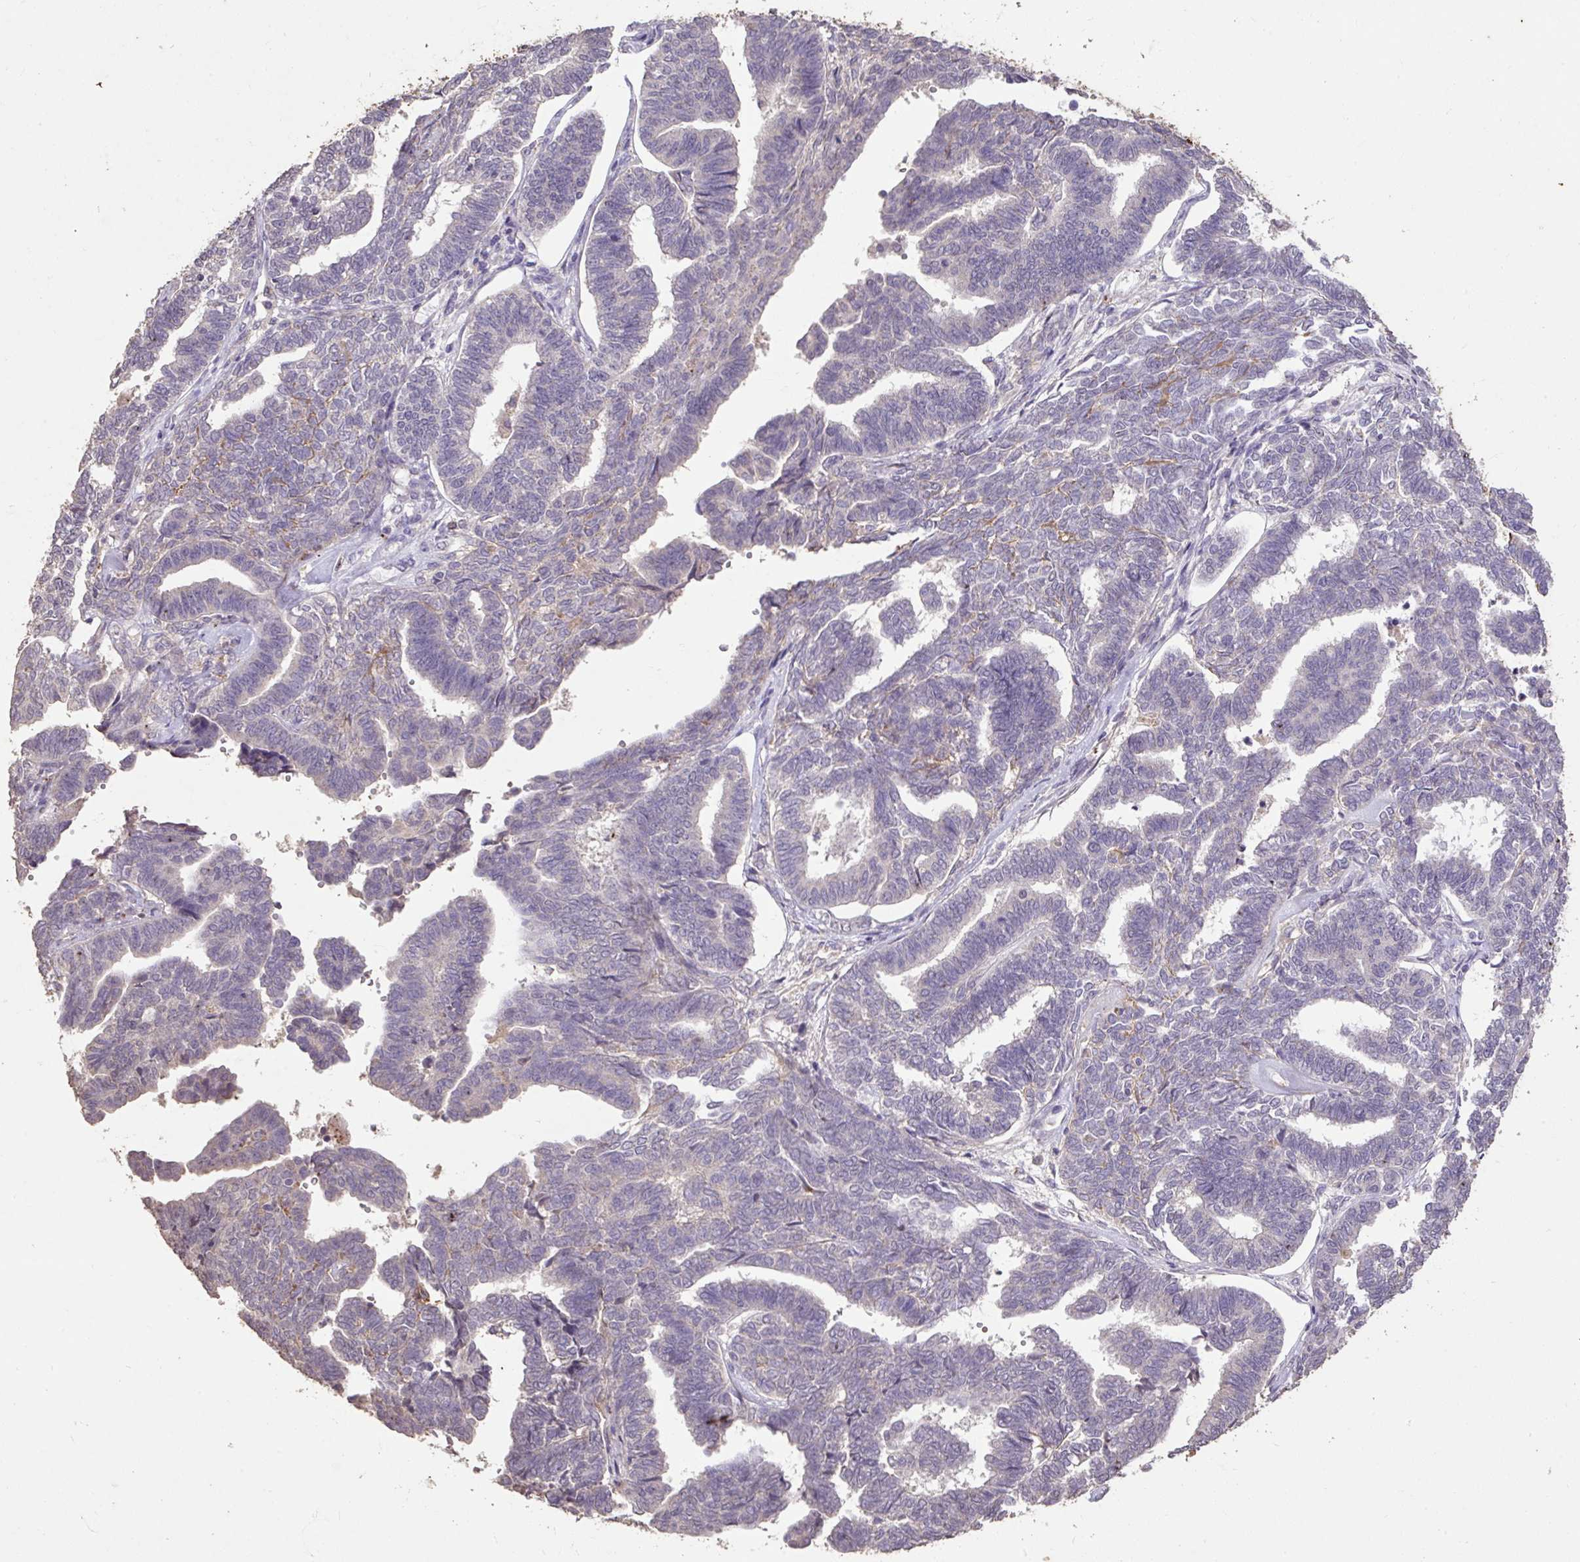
{"staining": {"intensity": "negative", "quantity": "none", "location": "none"}, "tissue": "endometrial cancer", "cell_type": "Tumor cells", "image_type": "cancer", "snomed": [{"axis": "morphology", "description": "Adenocarcinoma, NOS"}, {"axis": "topography", "description": "Endometrium"}], "caption": "A micrograph of human endometrial cancer is negative for staining in tumor cells.", "gene": "LRTM2", "patient": {"sex": "female", "age": 70}}